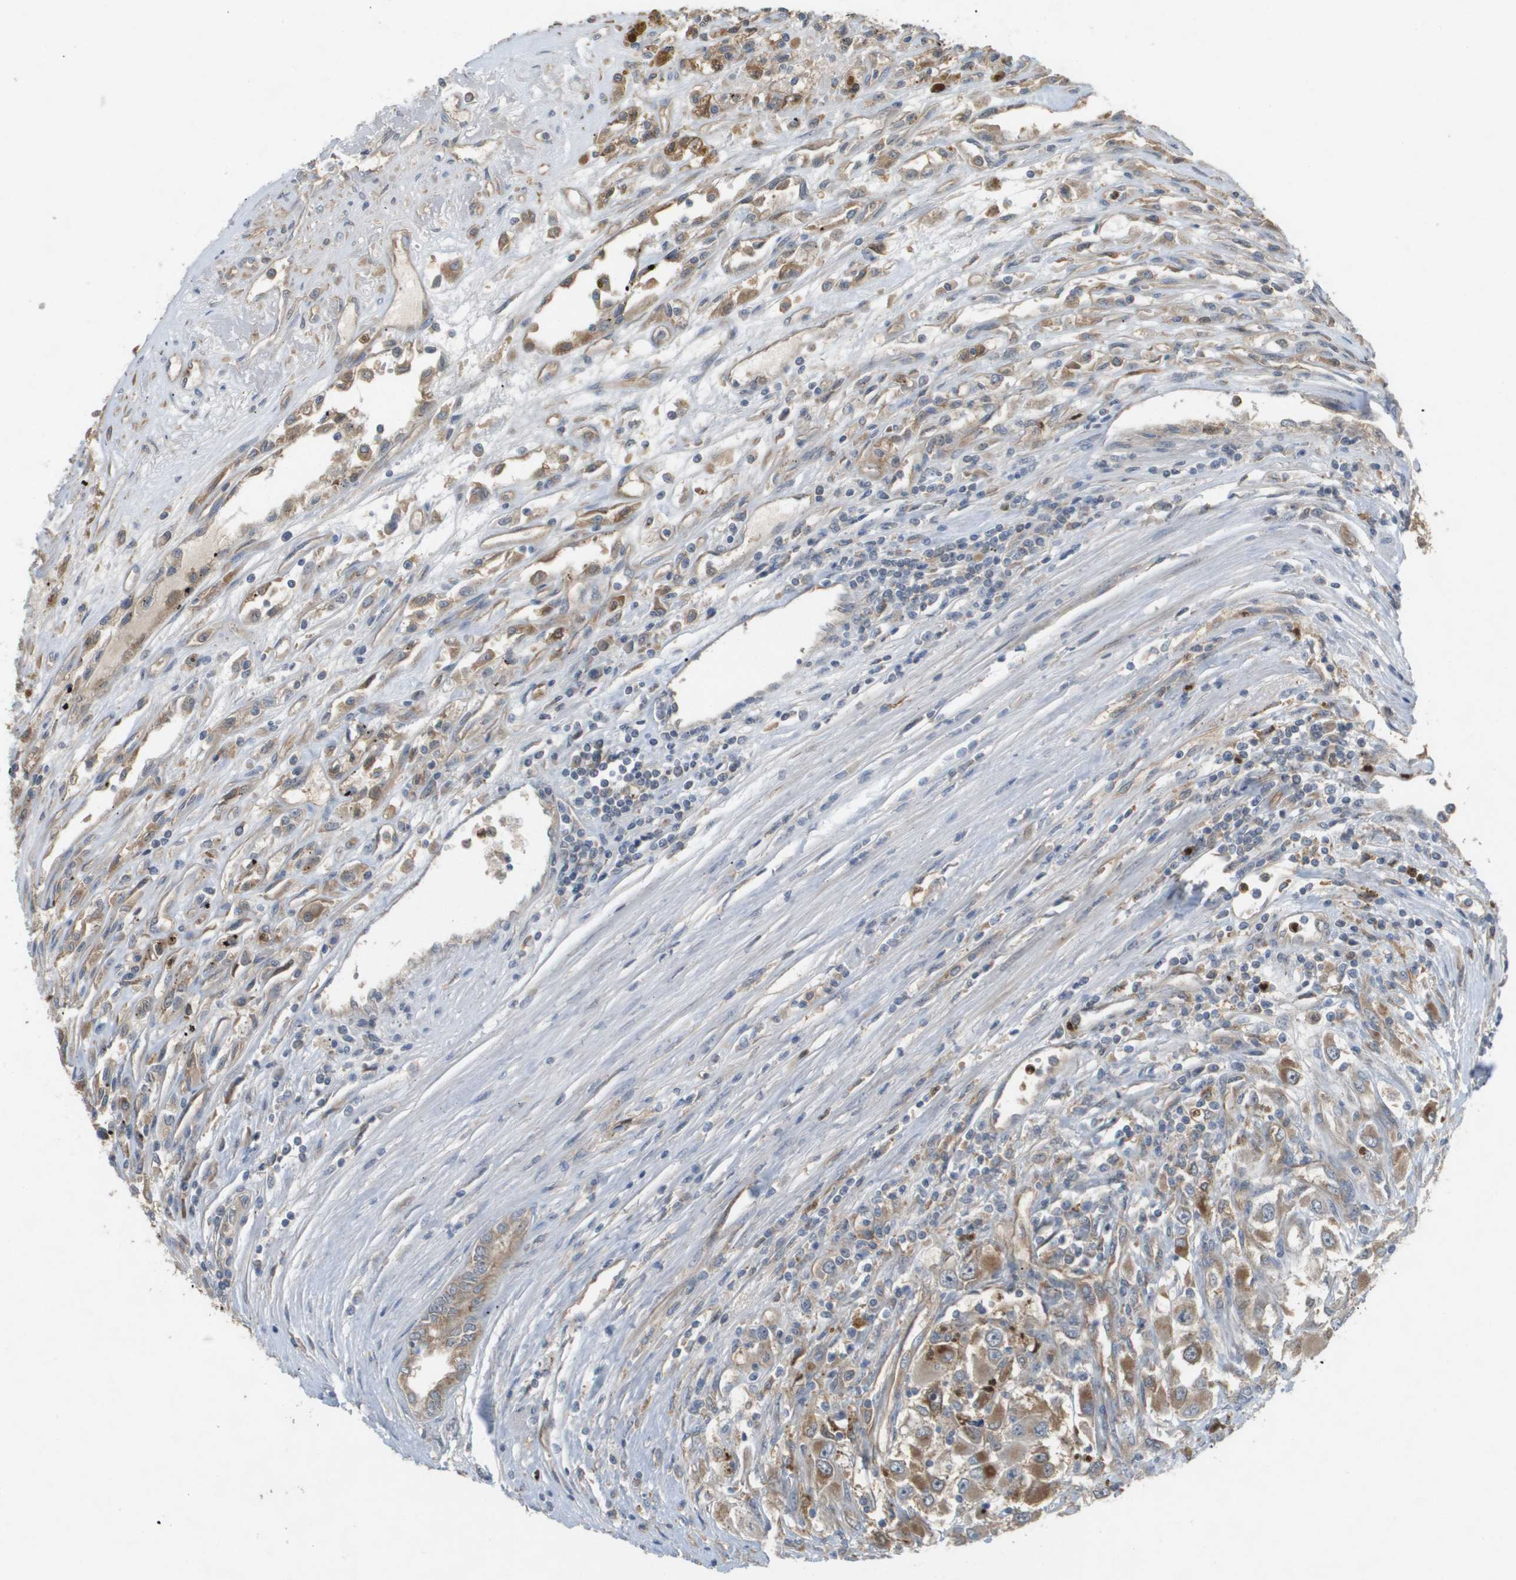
{"staining": {"intensity": "moderate", "quantity": ">75%", "location": "cytoplasmic/membranous,nuclear"}, "tissue": "renal cancer", "cell_type": "Tumor cells", "image_type": "cancer", "snomed": [{"axis": "morphology", "description": "Adenocarcinoma, NOS"}, {"axis": "topography", "description": "Kidney"}], "caption": "A histopathology image of human renal adenocarcinoma stained for a protein shows moderate cytoplasmic/membranous and nuclear brown staining in tumor cells. (DAB = brown stain, brightfield microscopy at high magnification).", "gene": "PALD1", "patient": {"sex": "female", "age": 52}}